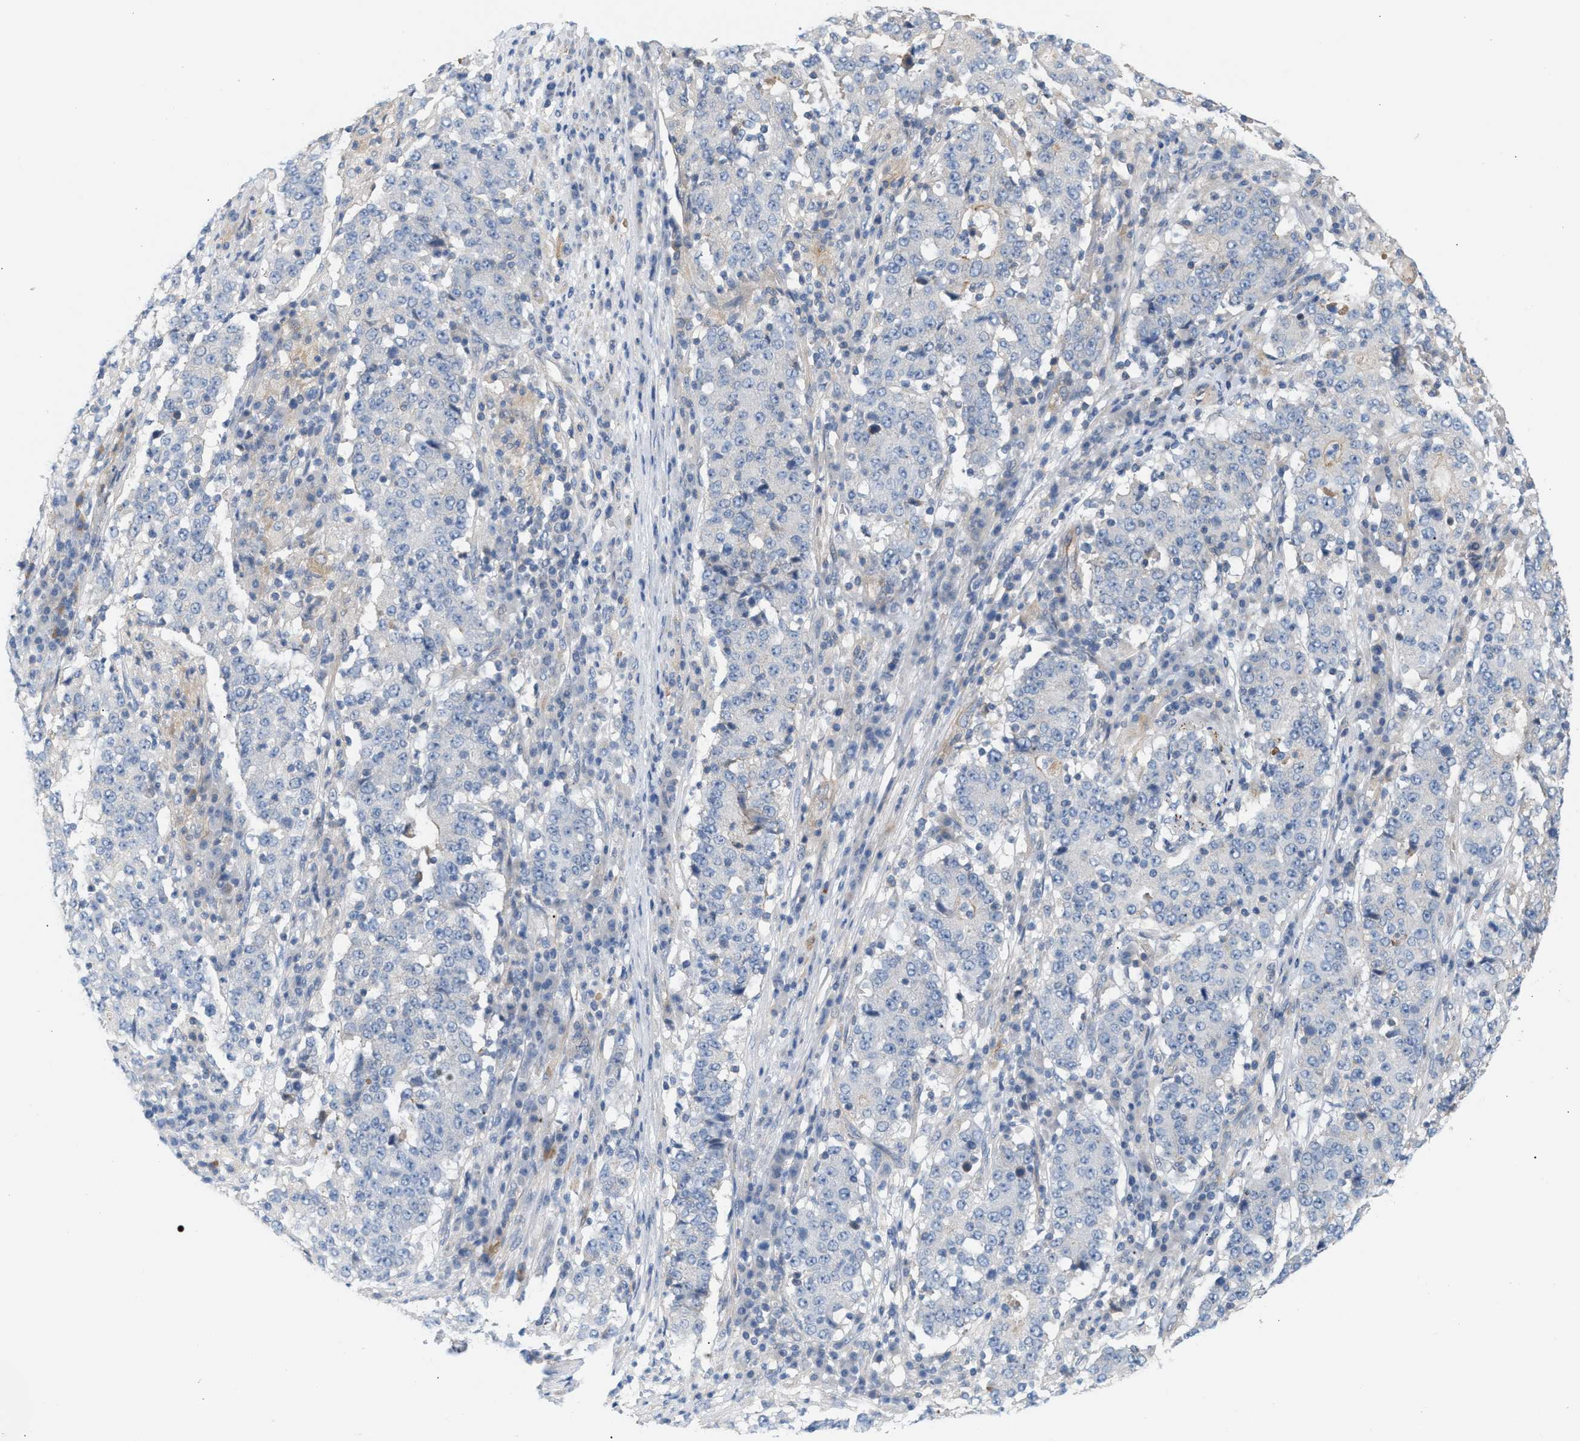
{"staining": {"intensity": "negative", "quantity": "none", "location": "none"}, "tissue": "stomach cancer", "cell_type": "Tumor cells", "image_type": "cancer", "snomed": [{"axis": "morphology", "description": "Adenocarcinoma, NOS"}, {"axis": "topography", "description": "Stomach"}], "caption": "Photomicrograph shows no significant protein staining in tumor cells of adenocarcinoma (stomach).", "gene": "LRCH1", "patient": {"sex": "male", "age": 59}}